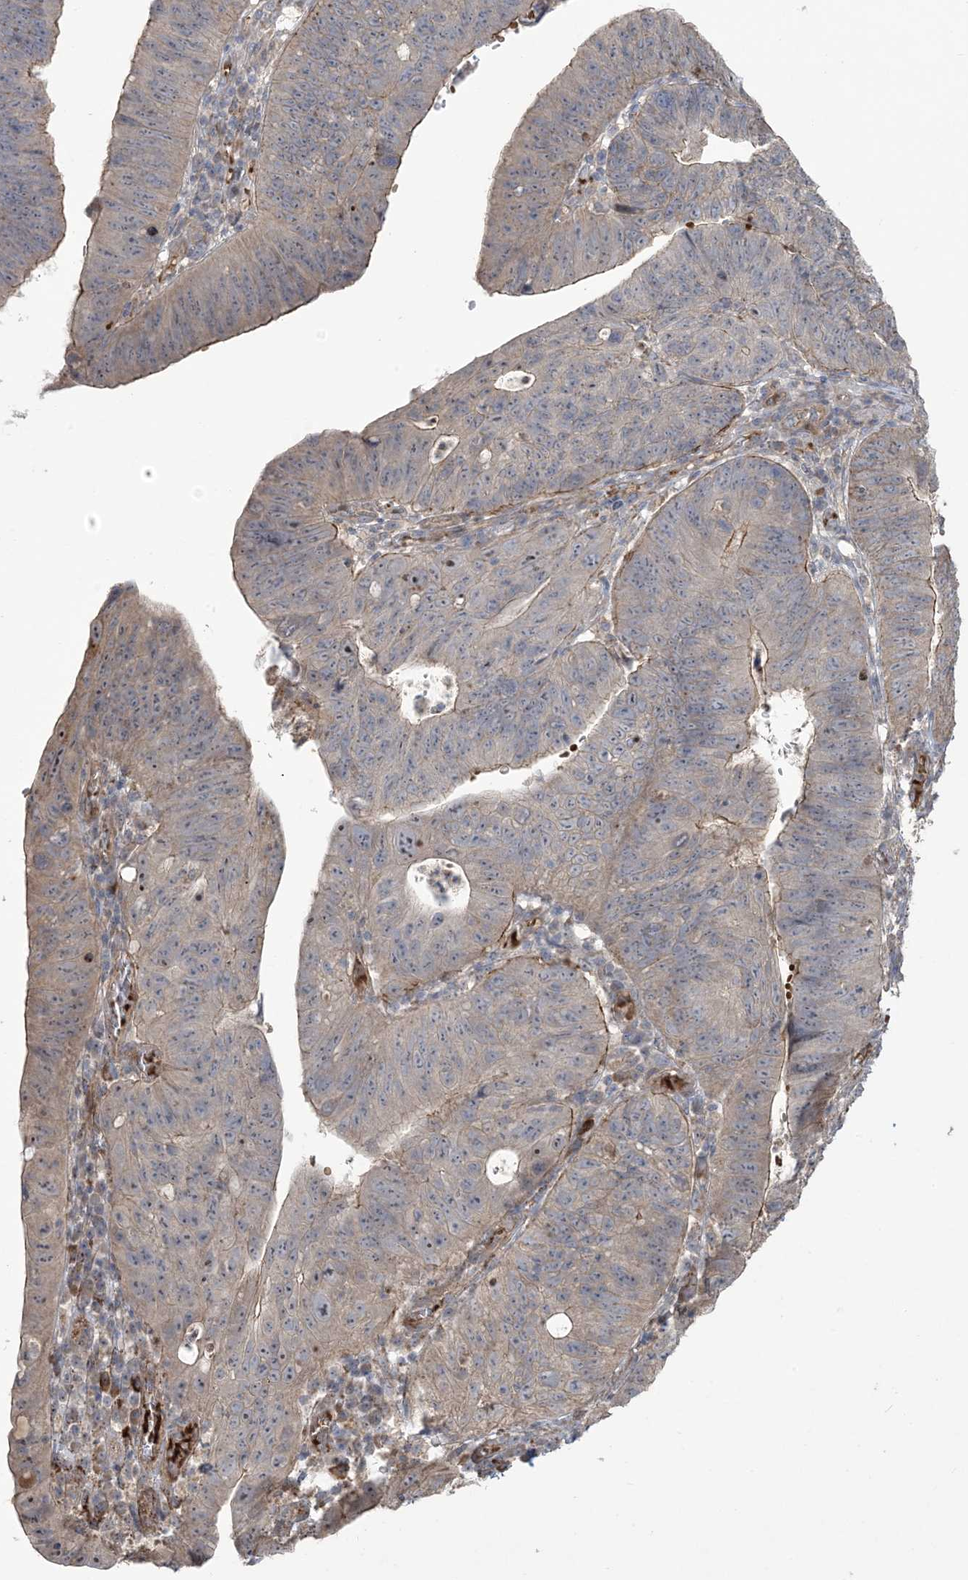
{"staining": {"intensity": "moderate", "quantity": "25%-75%", "location": "cytoplasmic/membranous"}, "tissue": "stomach cancer", "cell_type": "Tumor cells", "image_type": "cancer", "snomed": [{"axis": "morphology", "description": "Adenocarcinoma, NOS"}, {"axis": "topography", "description": "Stomach"}], "caption": "Stomach adenocarcinoma stained with immunohistochemistry demonstrates moderate cytoplasmic/membranous expression in approximately 25%-75% of tumor cells.", "gene": "KLHL18", "patient": {"sex": "male", "age": 59}}